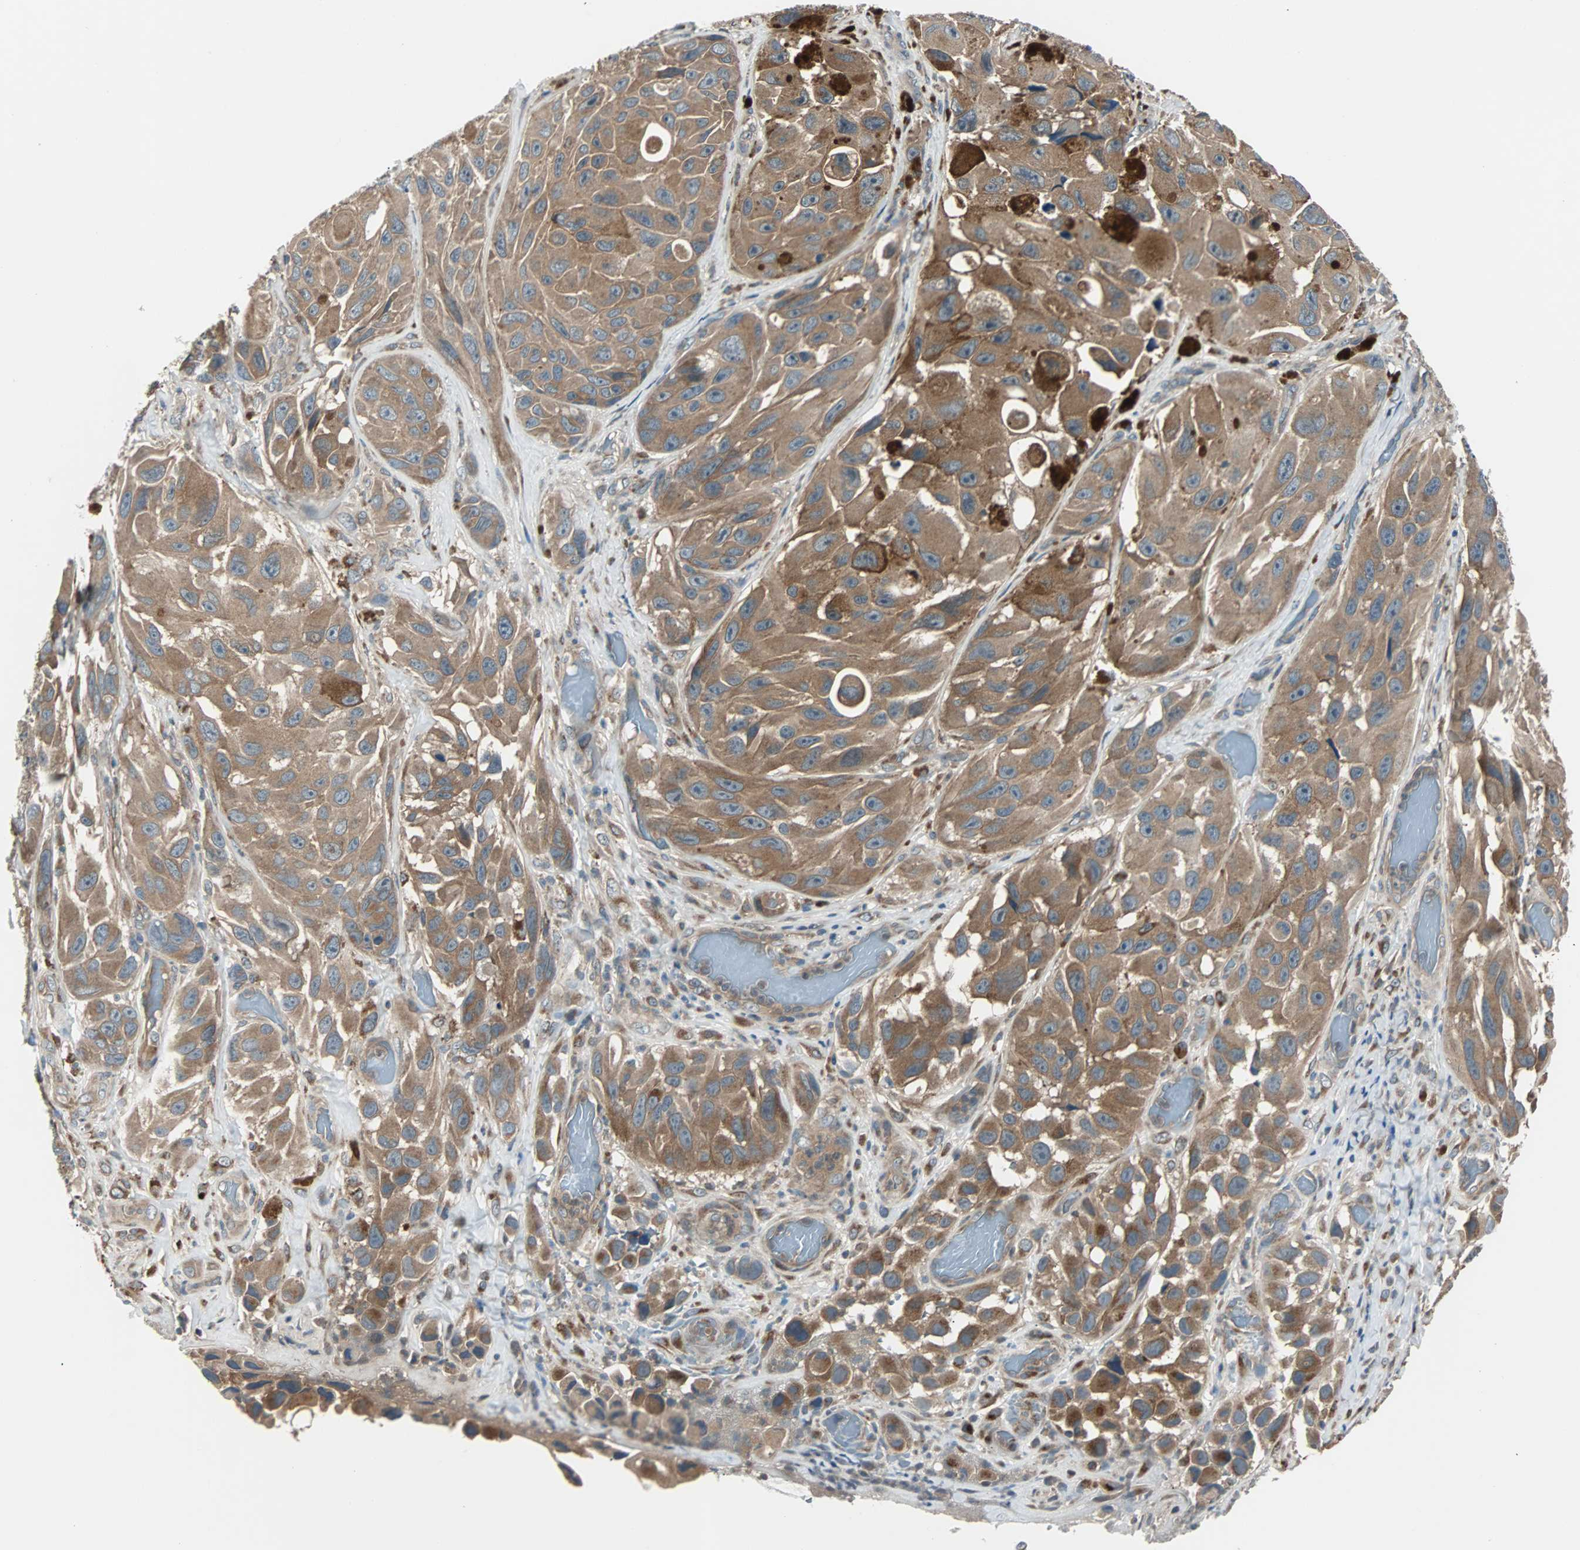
{"staining": {"intensity": "moderate", "quantity": ">75%", "location": "cytoplasmic/membranous"}, "tissue": "melanoma", "cell_type": "Tumor cells", "image_type": "cancer", "snomed": [{"axis": "morphology", "description": "Malignant melanoma, NOS"}, {"axis": "topography", "description": "Skin"}], "caption": "Malignant melanoma stained with a protein marker exhibits moderate staining in tumor cells.", "gene": "ARF1", "patient": {"sex": "female", "age": 73}}